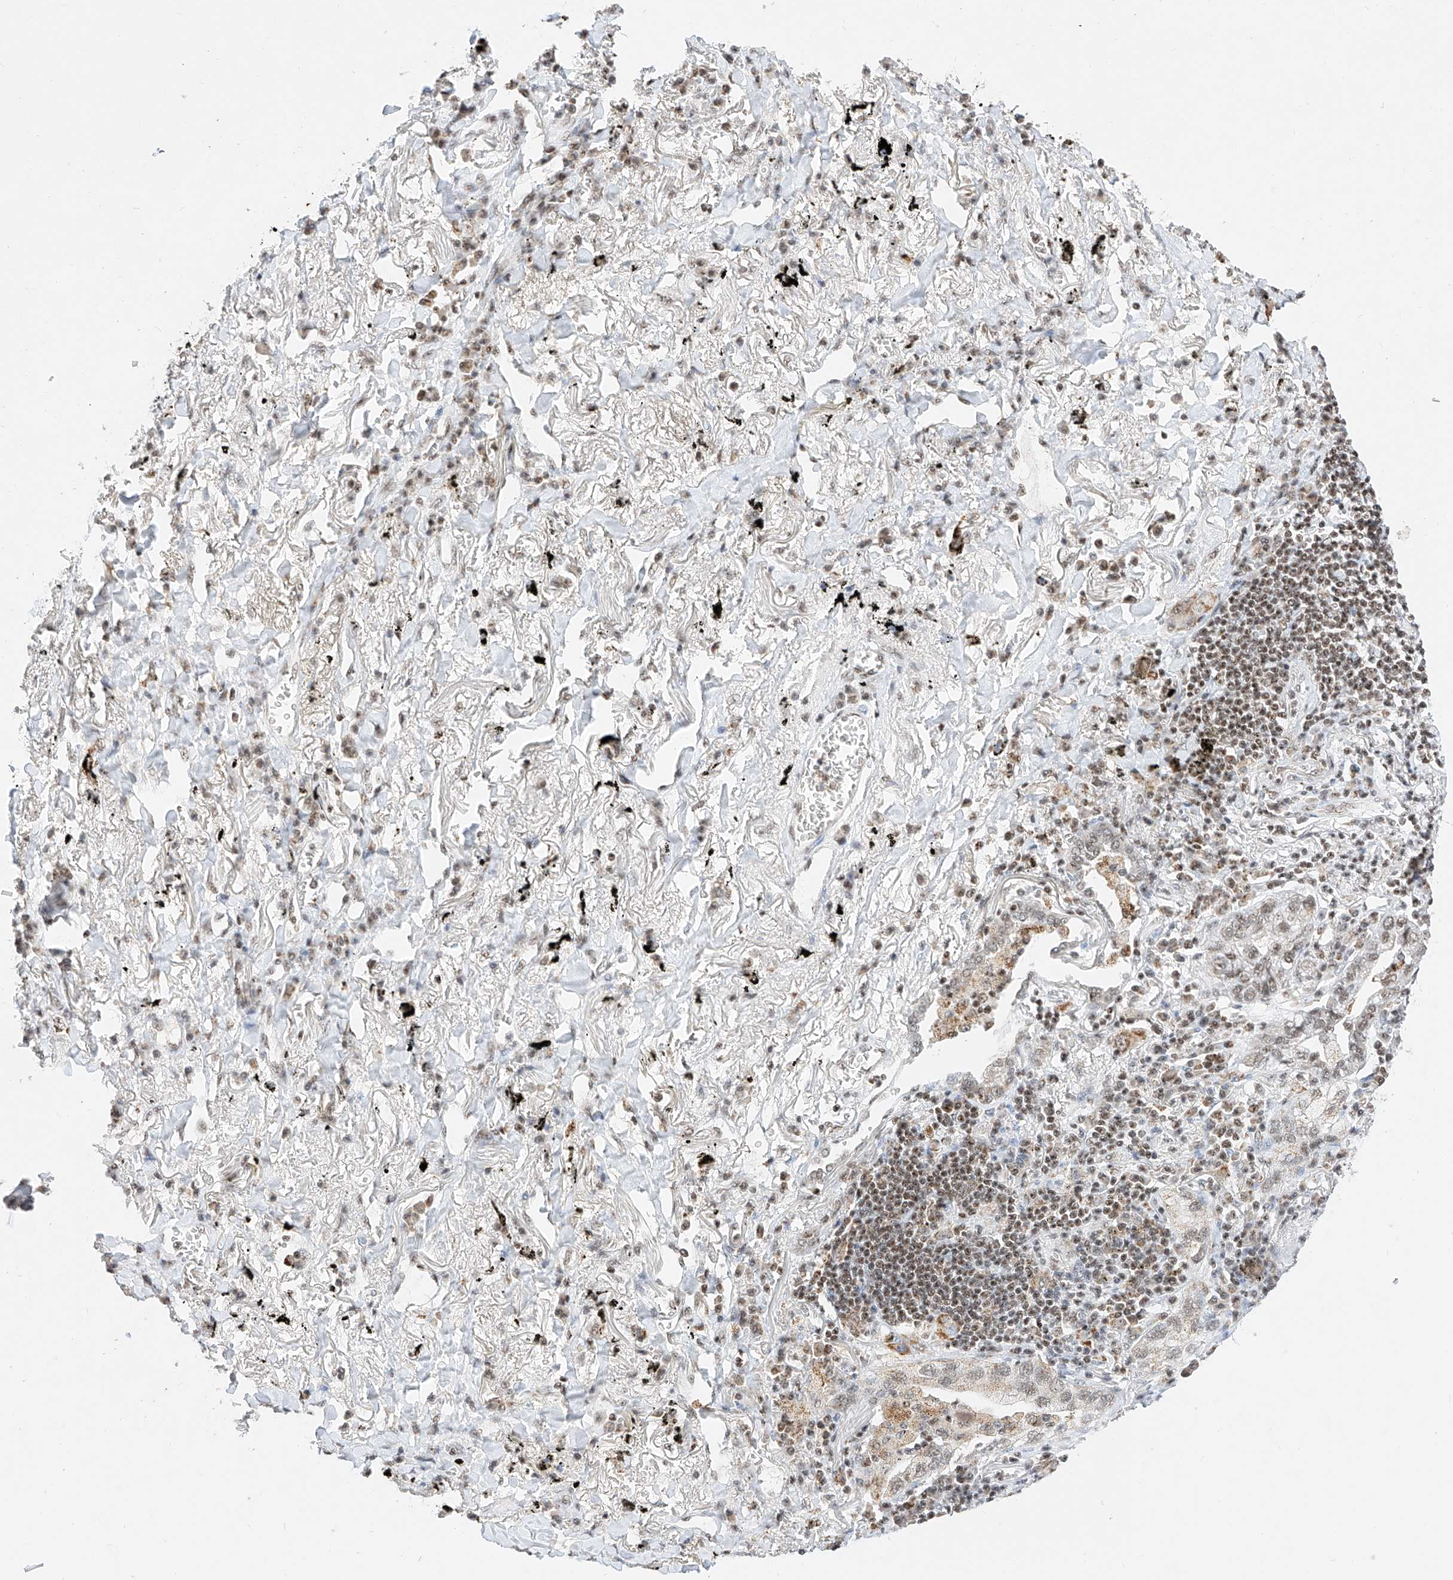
{"staining": {"intensity": "weak", "quantity": "<25%", "location": "nuclear"}, "tissue": "lung cancer", "cell_type": "Tumor cells", "image_type": "cancer", "snomed": [{"axis": "morphology", "description": "Adenocarcinoma, NOS"}, {"axis": "topography", "description": "Lung"}], "caption": "Tumor cells show no significant protein expression in lung cancer (adenocarcinoma).", "gene": "NRF1", "patient": {"sex": "male", "age": 65}}